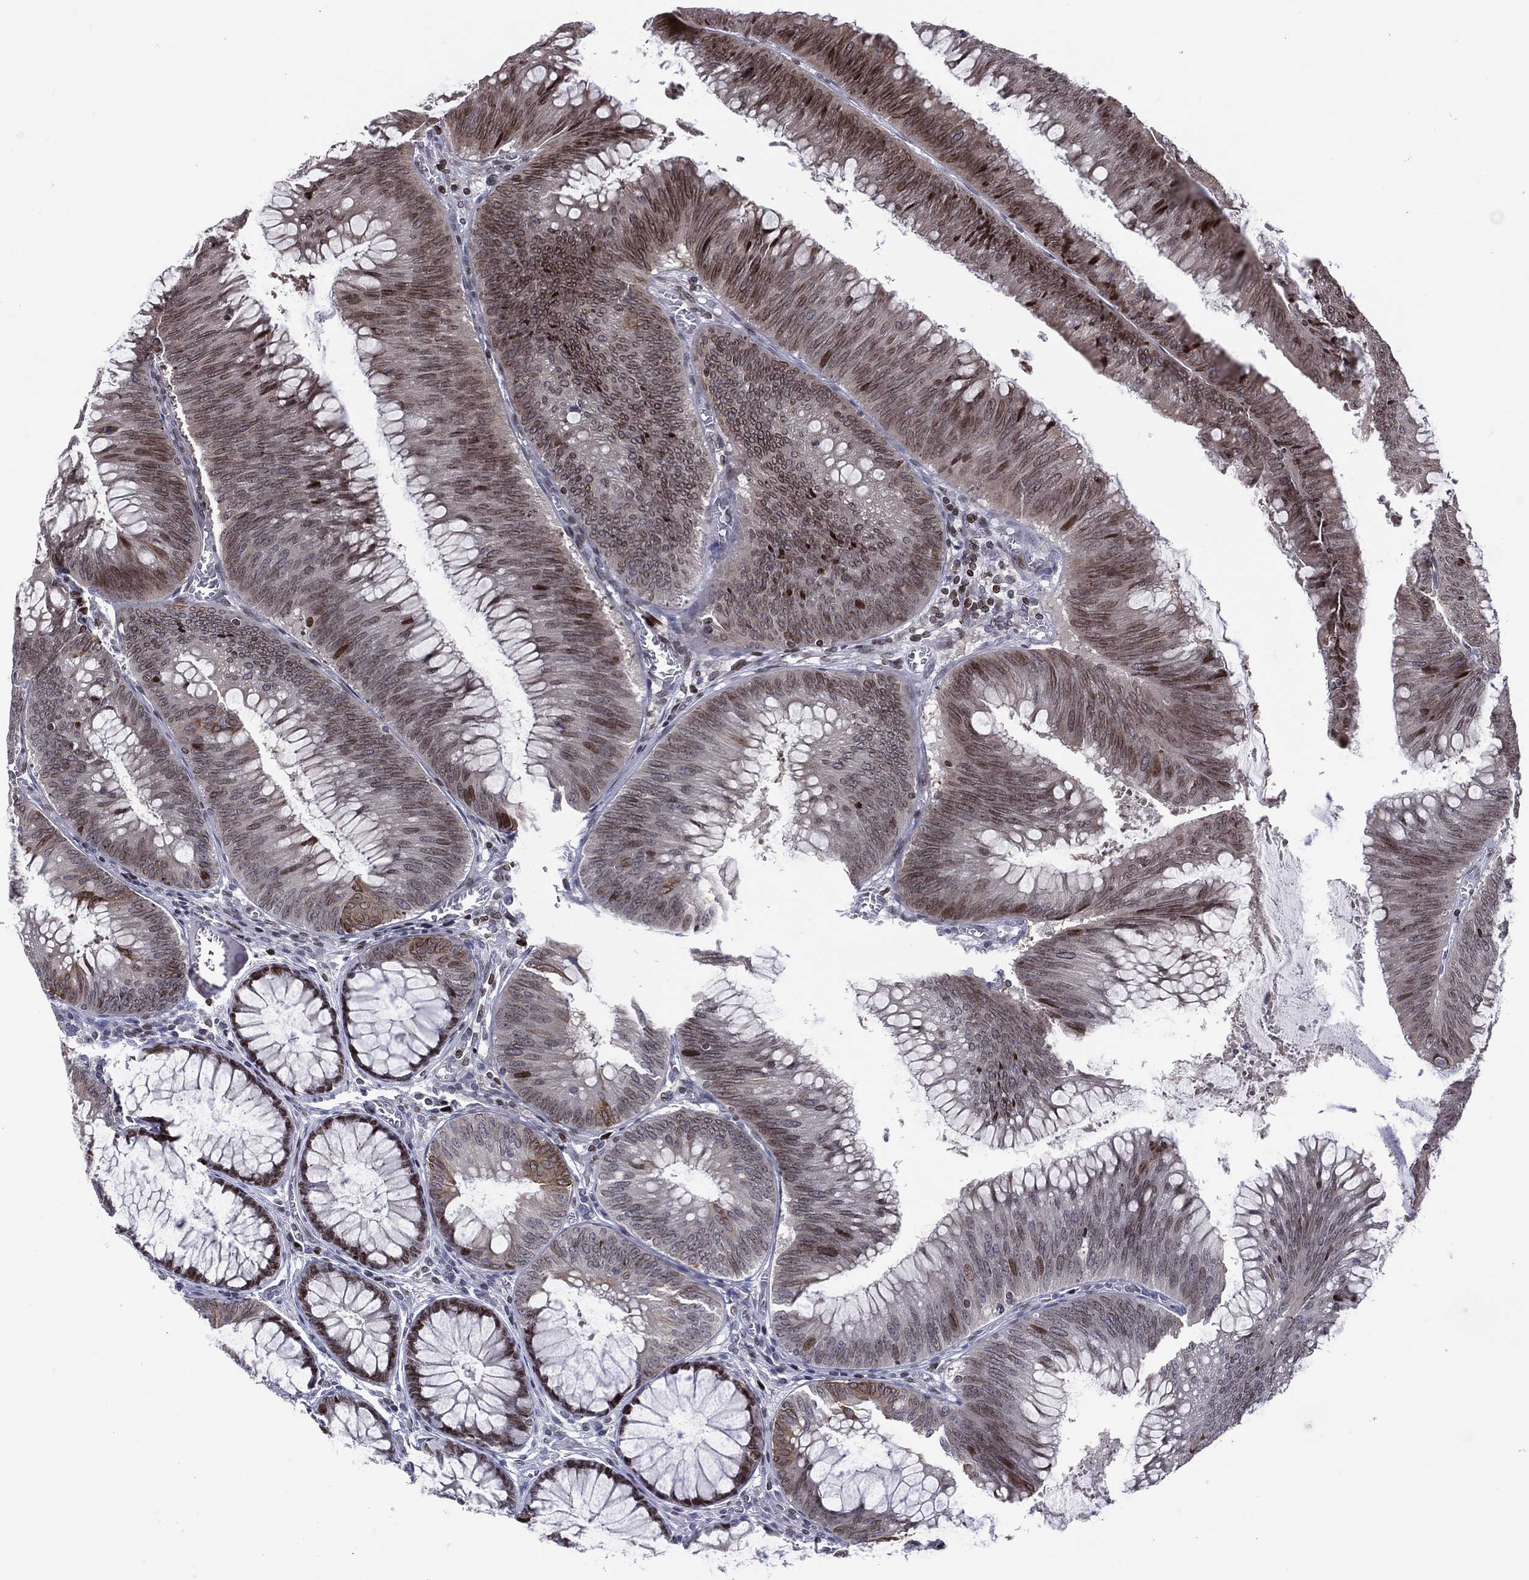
{"staining": {"intensity": "strong", "quantity": "<25%", "location": "nuclear"}, "tissue": "colorectal cancer", "cell_type": "Tumor cells", "image_type": "cancer", "snomed": [{"axis": "morphology", "description": "Adenocarcinoma, NOS"}, {"axis": "topography", "description": "Rectum"}], "caption": "Colorectal cancer stained for a protein exhibits strong nuclear positivity in tumor cells.", "gene": "DBF4B", "patient": {"sex": "female", "age": 72}}